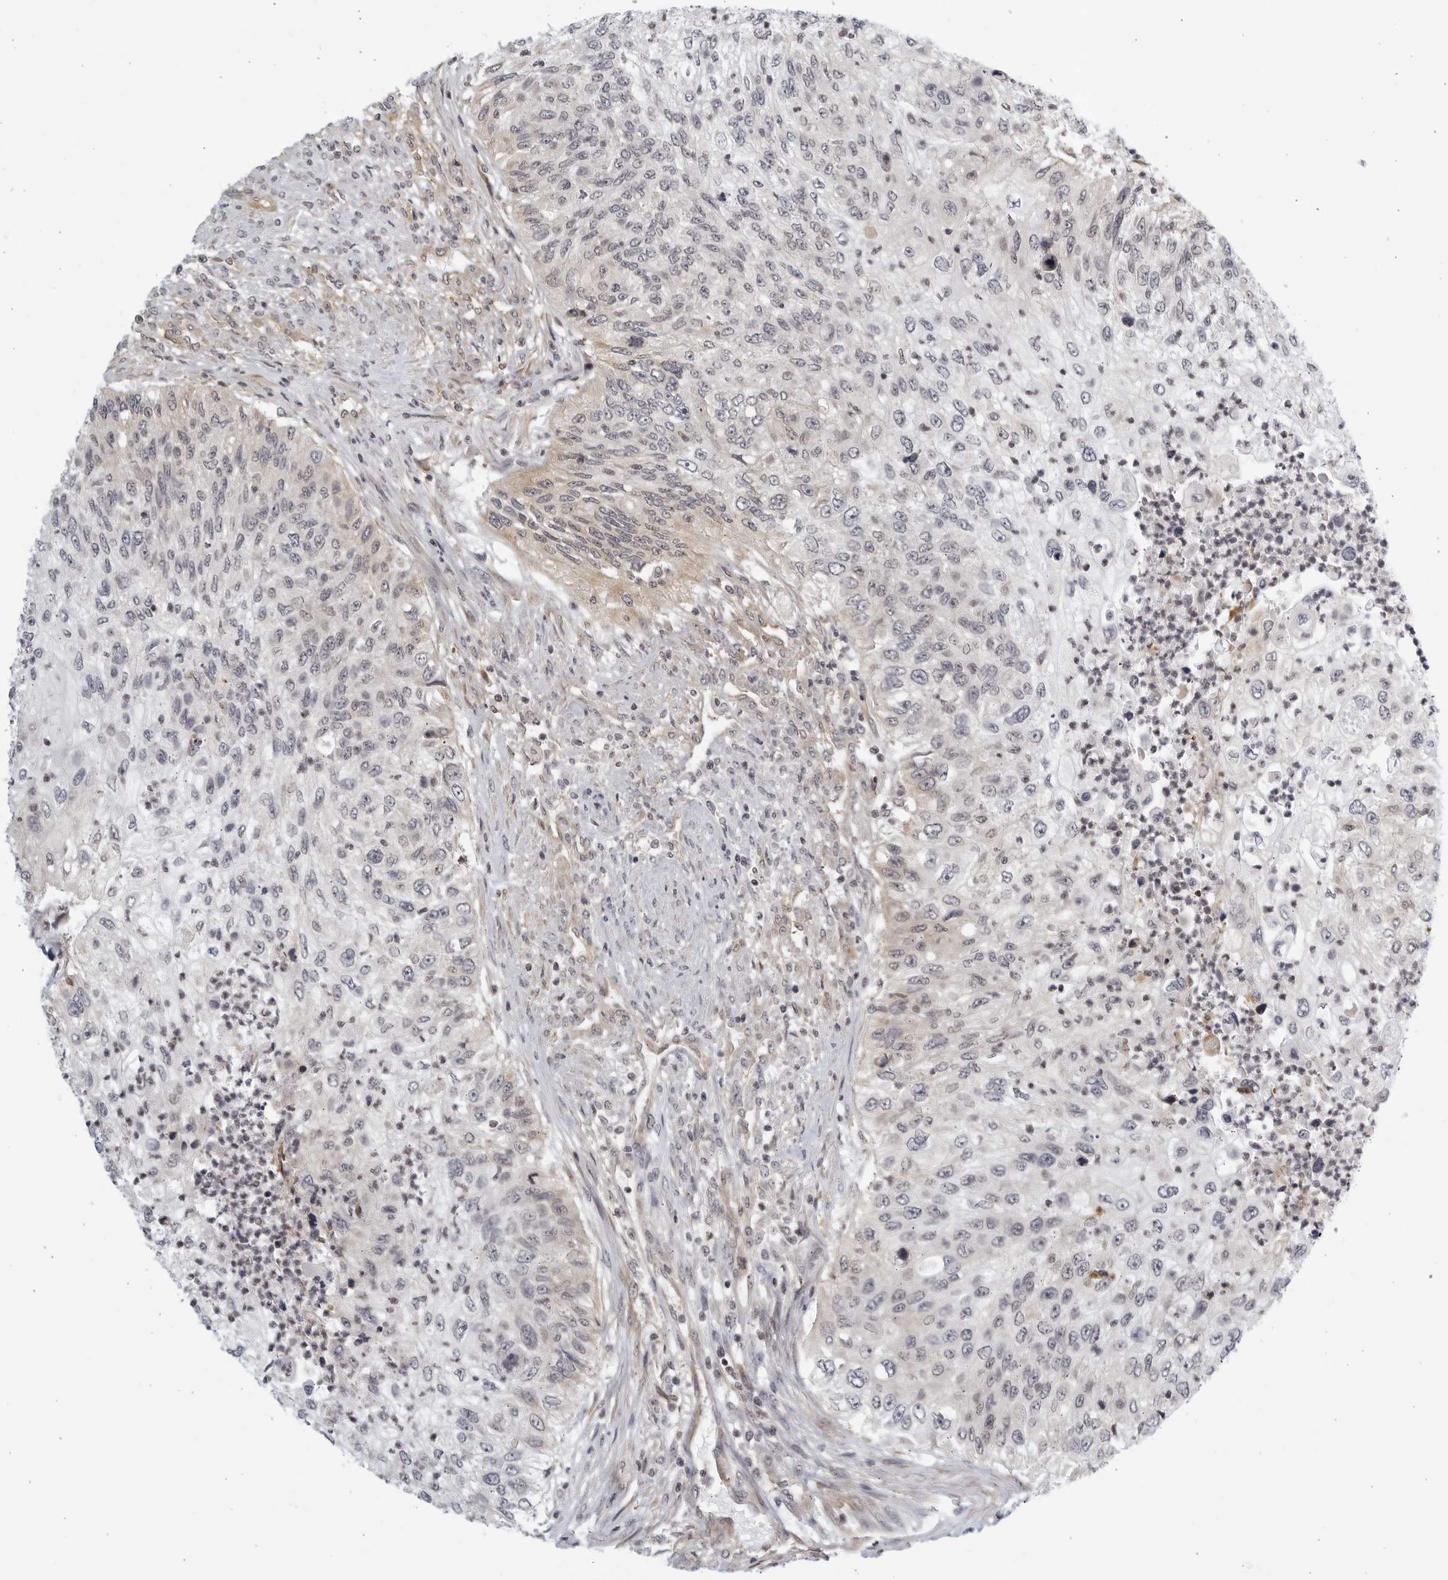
{"staining": {"intensity": "negative", "quantity": "none", "location": "none"}, "tissue": "urothelial cancer", "cell_type": "Tumor cells", "image_type": "cancer", "snomed": [{"axis": "morphology", "description": "Urothelial carcinoma, High grade"}, {"axis": "topography", "description": "Urinary bladder"}], "caption": "Urothelial cancer stained for a protein using immunohistochemistry (IHC) reveals no staining tumor cells.", "gene": "SERTAD4", "patient": {"sex": "female", "age": 60}}